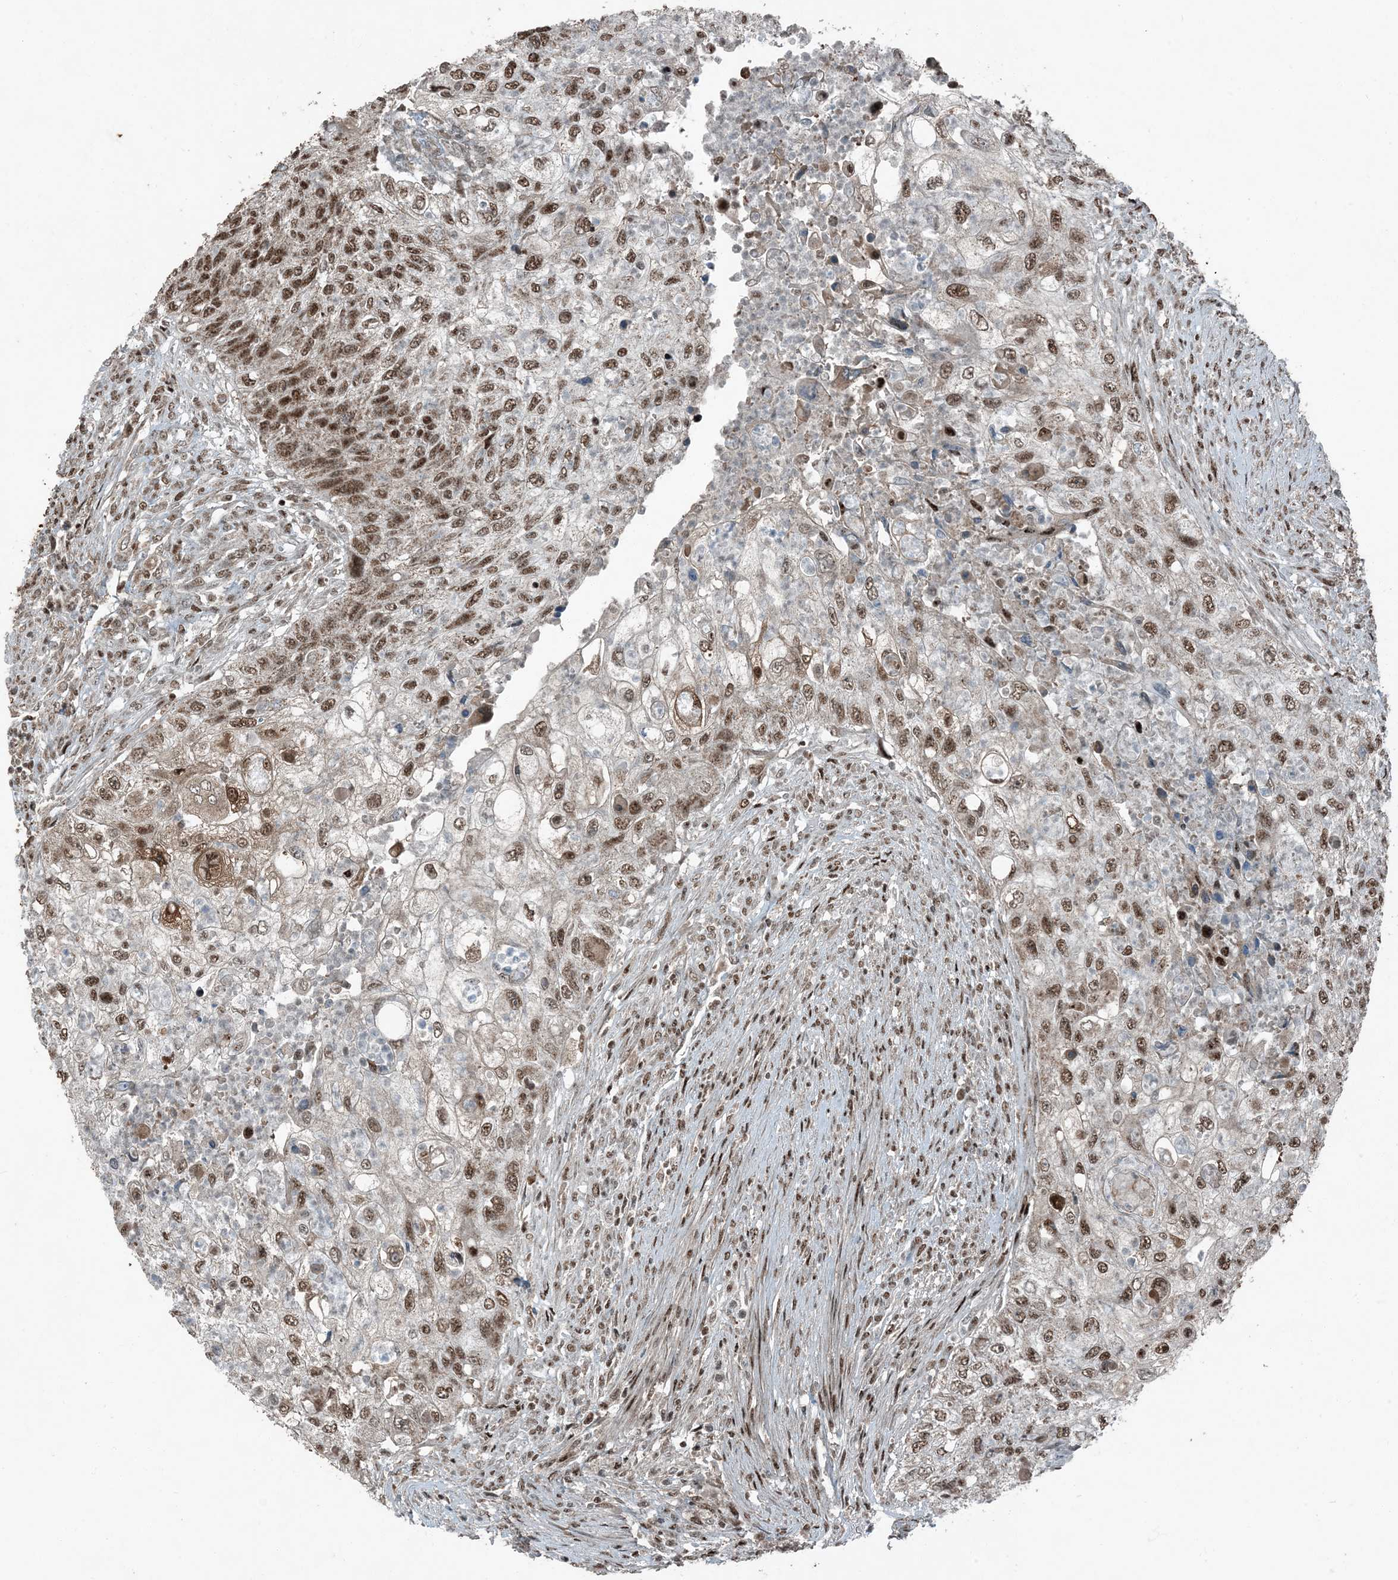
{"staining": {"intensity": "moderate", "quantity": ">75%", "location": "cytoplasmic/membranous,nuclear"}, "tissue": "urothelial cancer", "cell_type": "Tumor cells", "image_type": "cancer", "snomed": [{"axis": "morphology", "description": "Urothelial carcinoma, High grade"}, {"axis": "topography", "description": "Urinary bladder"}], "caption": "The immunohistochemical stain labels moderate cytoplasmic/membranous and nuclear staining in tumor cells of urothelial carcinoma (high-grade) tissue.", "gene": "TADA2B", "patient": {"sex": "female", "age": 60}}